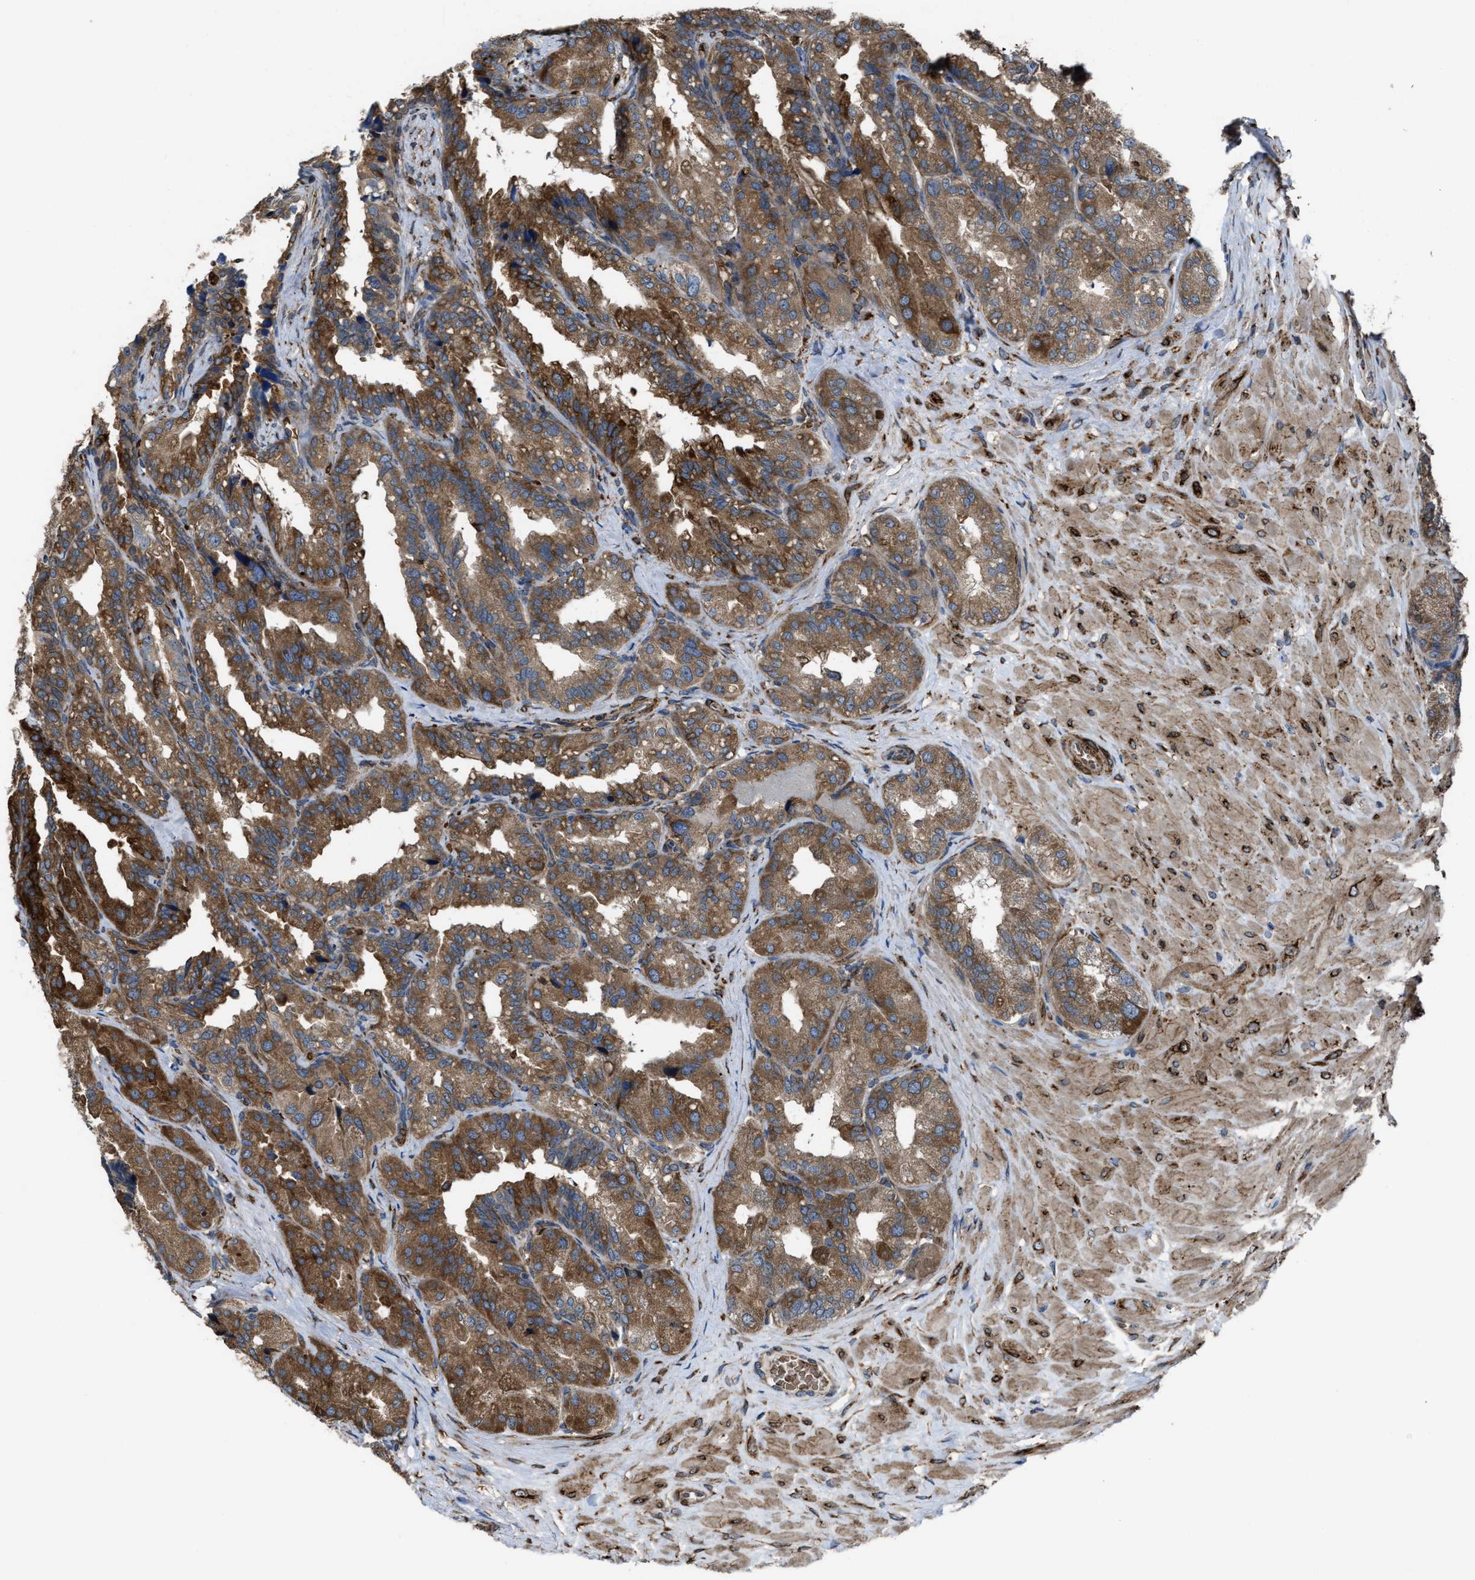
{"staining": {"intensity": "moderate", "quantity": ">75%", "location": "cytoplasmic/membranous"}, "tissue": "seminal vesicle", "cell_type": "Glandular cells", "image_type": "normal", "snomed": [{"axis": "morphology", "description": "Normal tissue, NOS"}, {"axis": "topography", "description": "Prostate"}, {"axis": "topography", "description": "Seminal veicle"}], "caption": "A brown stain highlights moderate cytoplasmic/membranous positivity of a protein in glandular cells of normal human seminal vesicle. (brown staining indicates protein expression, while blue staining denotes nuclei).", "gene": "SELENOM", "patient": {"sex": "male", "age": 51}}